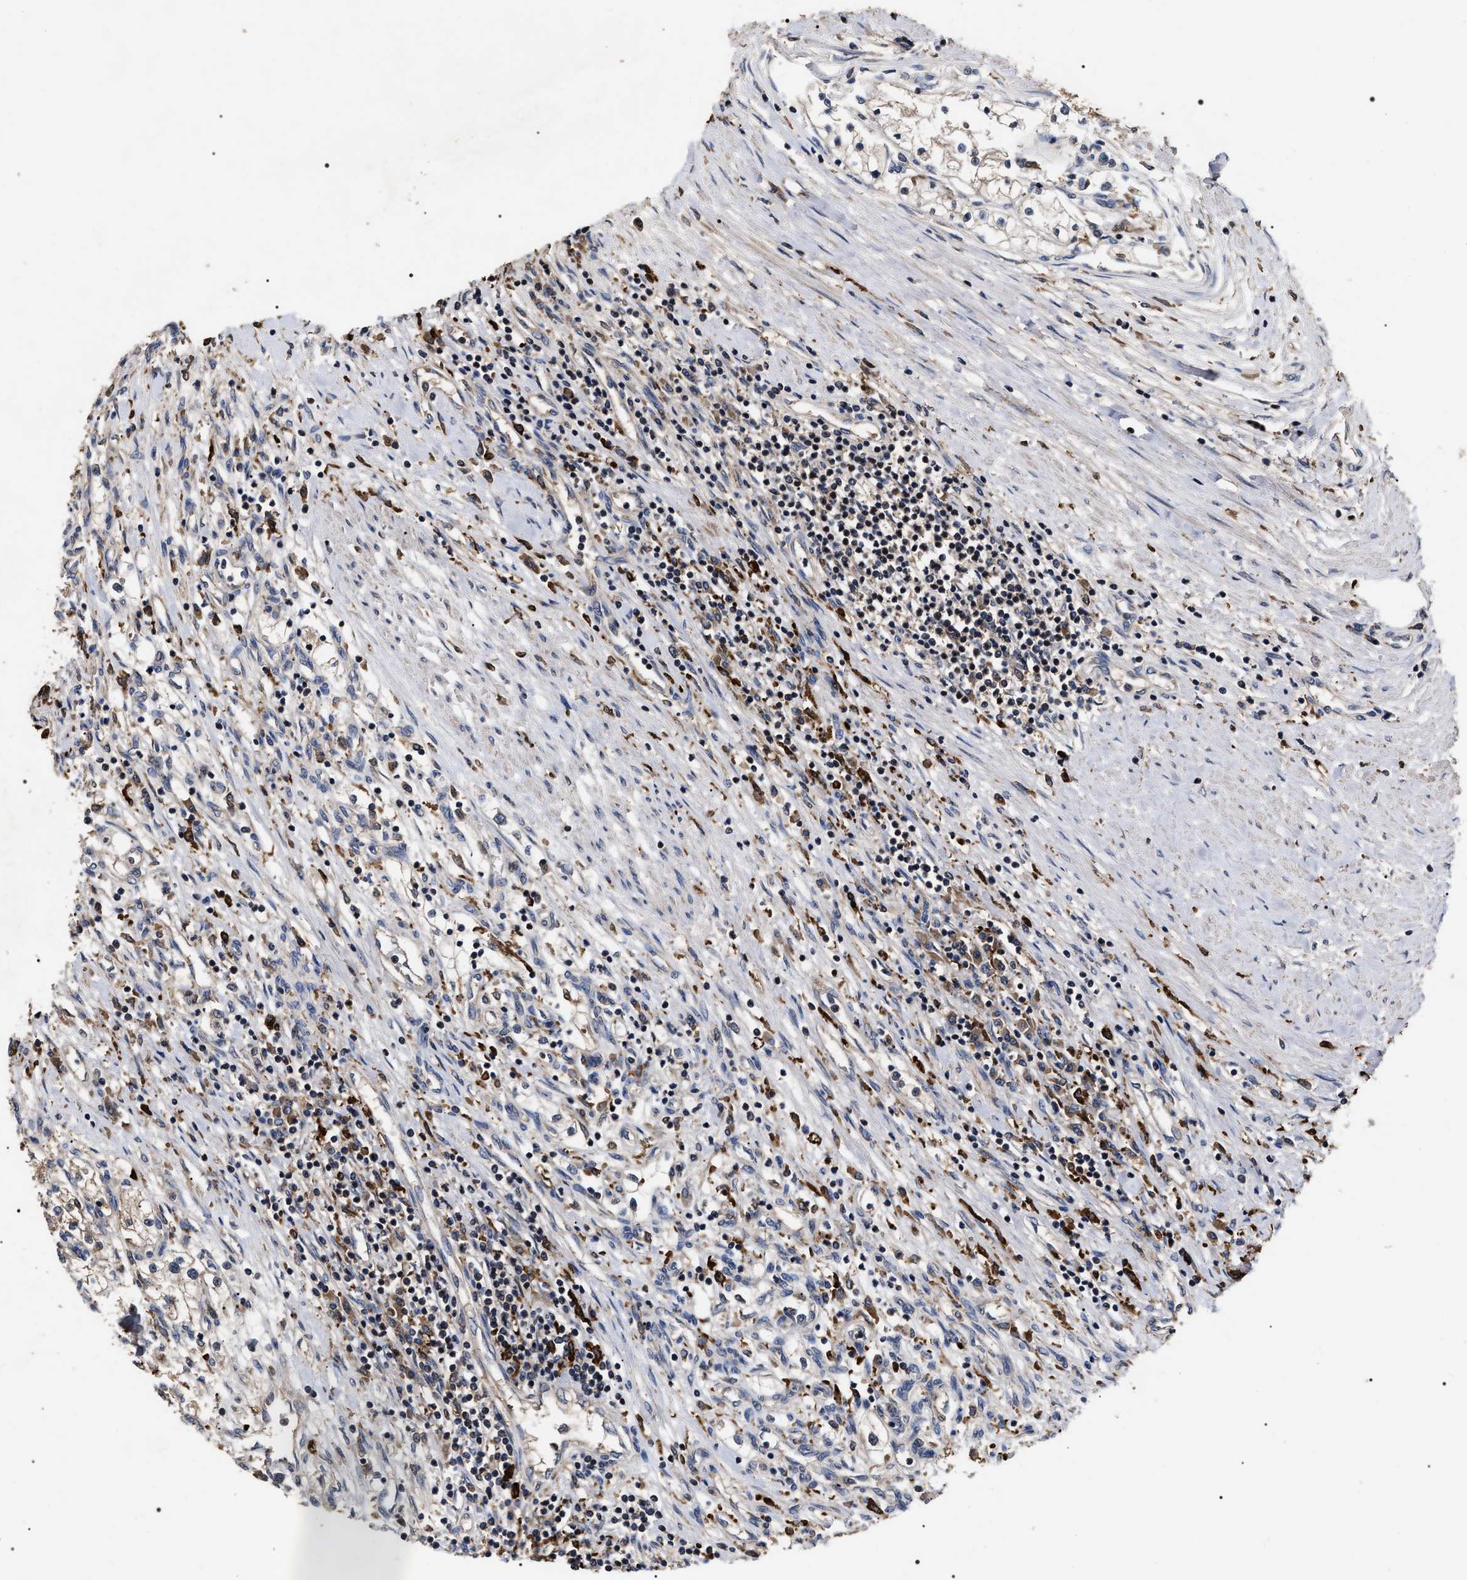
{"staining": {"intensity": "negative", "quantity": "none", "location": "none"}, "tissue": "renal cancer", "cell_type": "Tumor cells", "image_type": "cancer", "snomed": [{"axis": "morphology", "description": "Adenocarcinoma, NOS"}, {"axis": "topography", "description": "Kidney"}], "caption": "There is no significant positivity in tumor cells of adenocarcinoma (renal).", "gene": "UPF3A", "patient": {"sex": "male", "age": 68}}